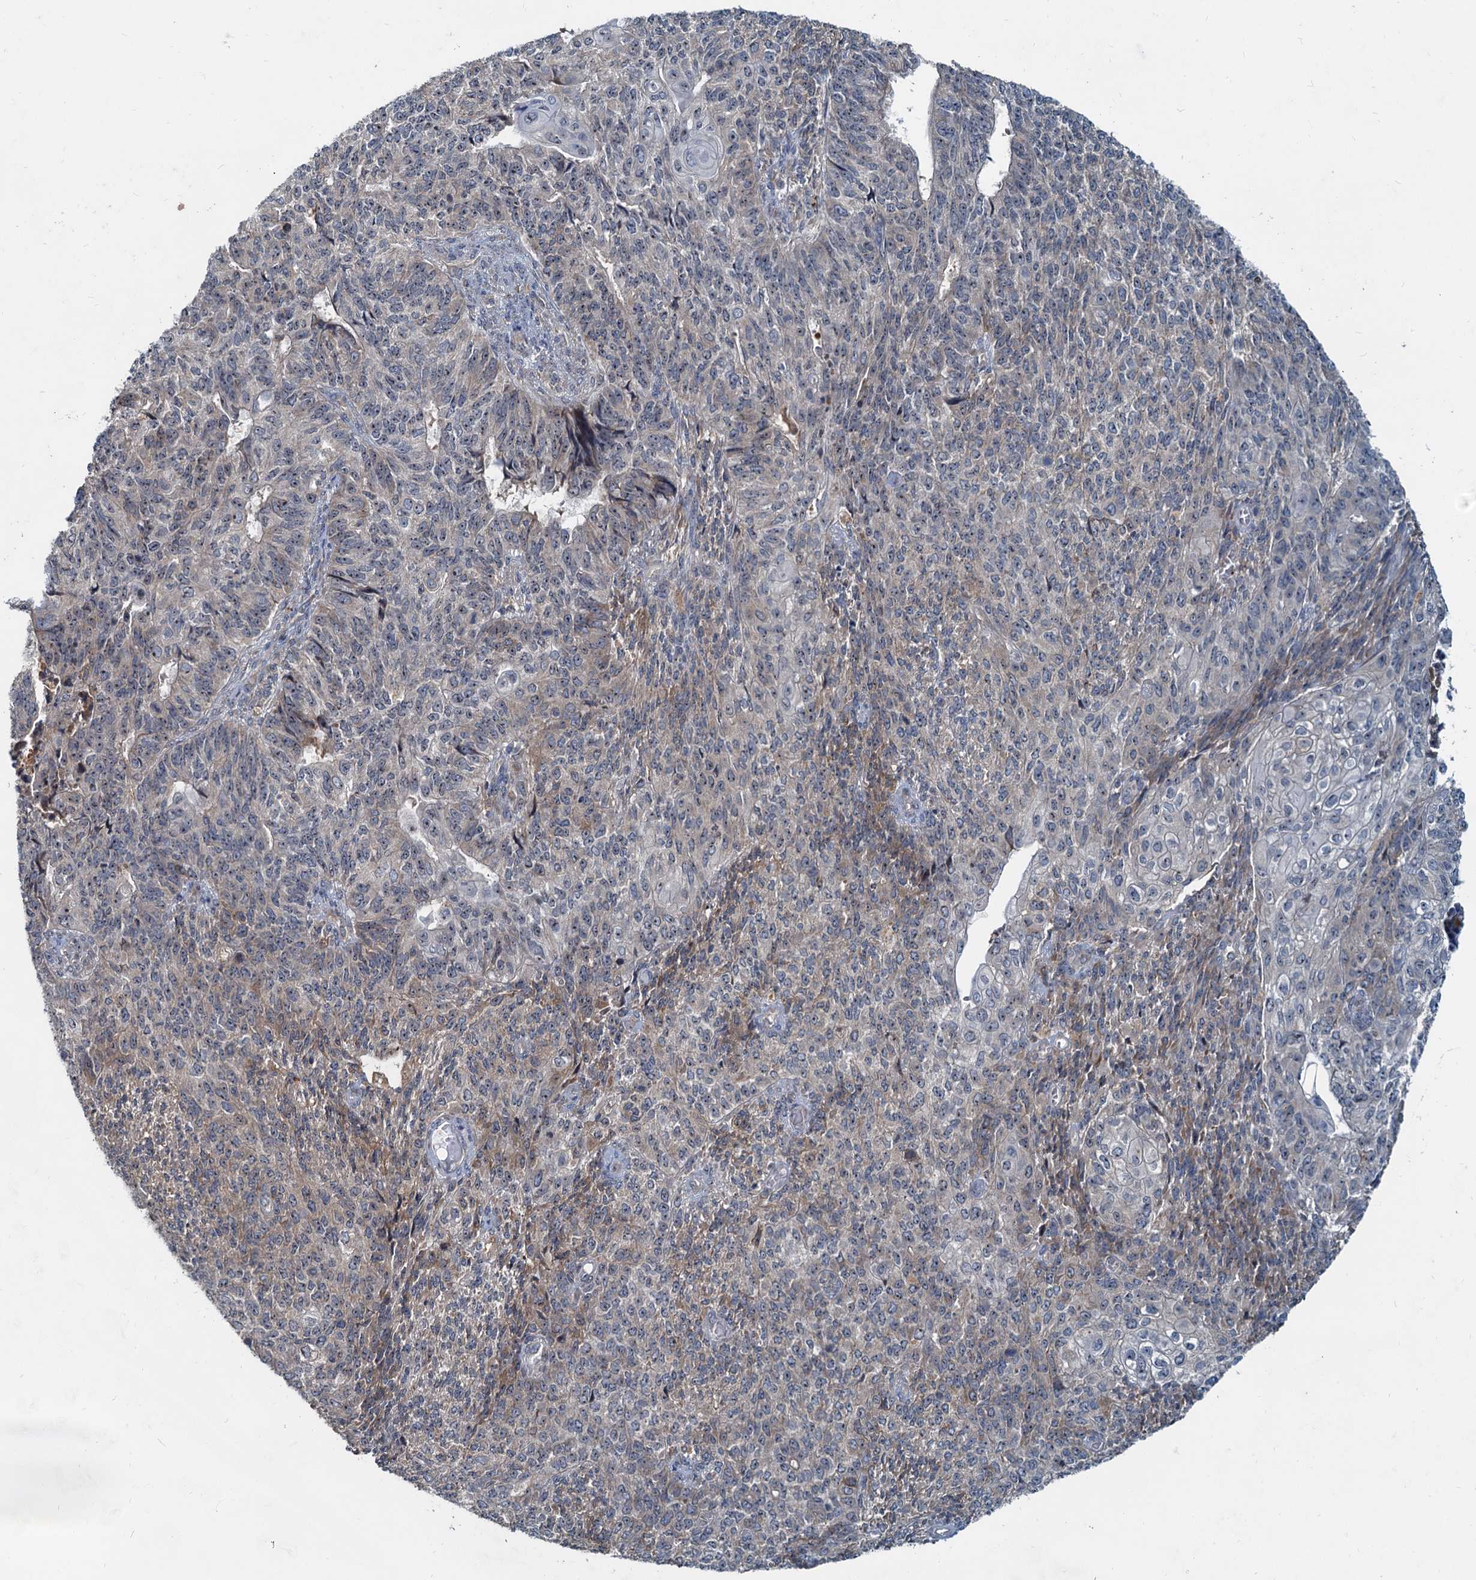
{"staining": {"intensity": "negative", "quantity": "none", "location": "none"}, "tissue": "endometrial cancer", "cell_type": "Tumor cells", "image_type": "cancer", "snomed": [{"axis": "morphology", "description": "Adenocarcinoma, NOS"}, {"axis": "topography", "description": "Endometrium"}], "caption": "An immunohistochemistry (IHC) image of endometrial adenocarcinoma is shown. There is no staining in tumor cells of endometrial adenocarcinoma.", "gene": "RGS7BP", "patient": {"sex": "female", "age": 32}}